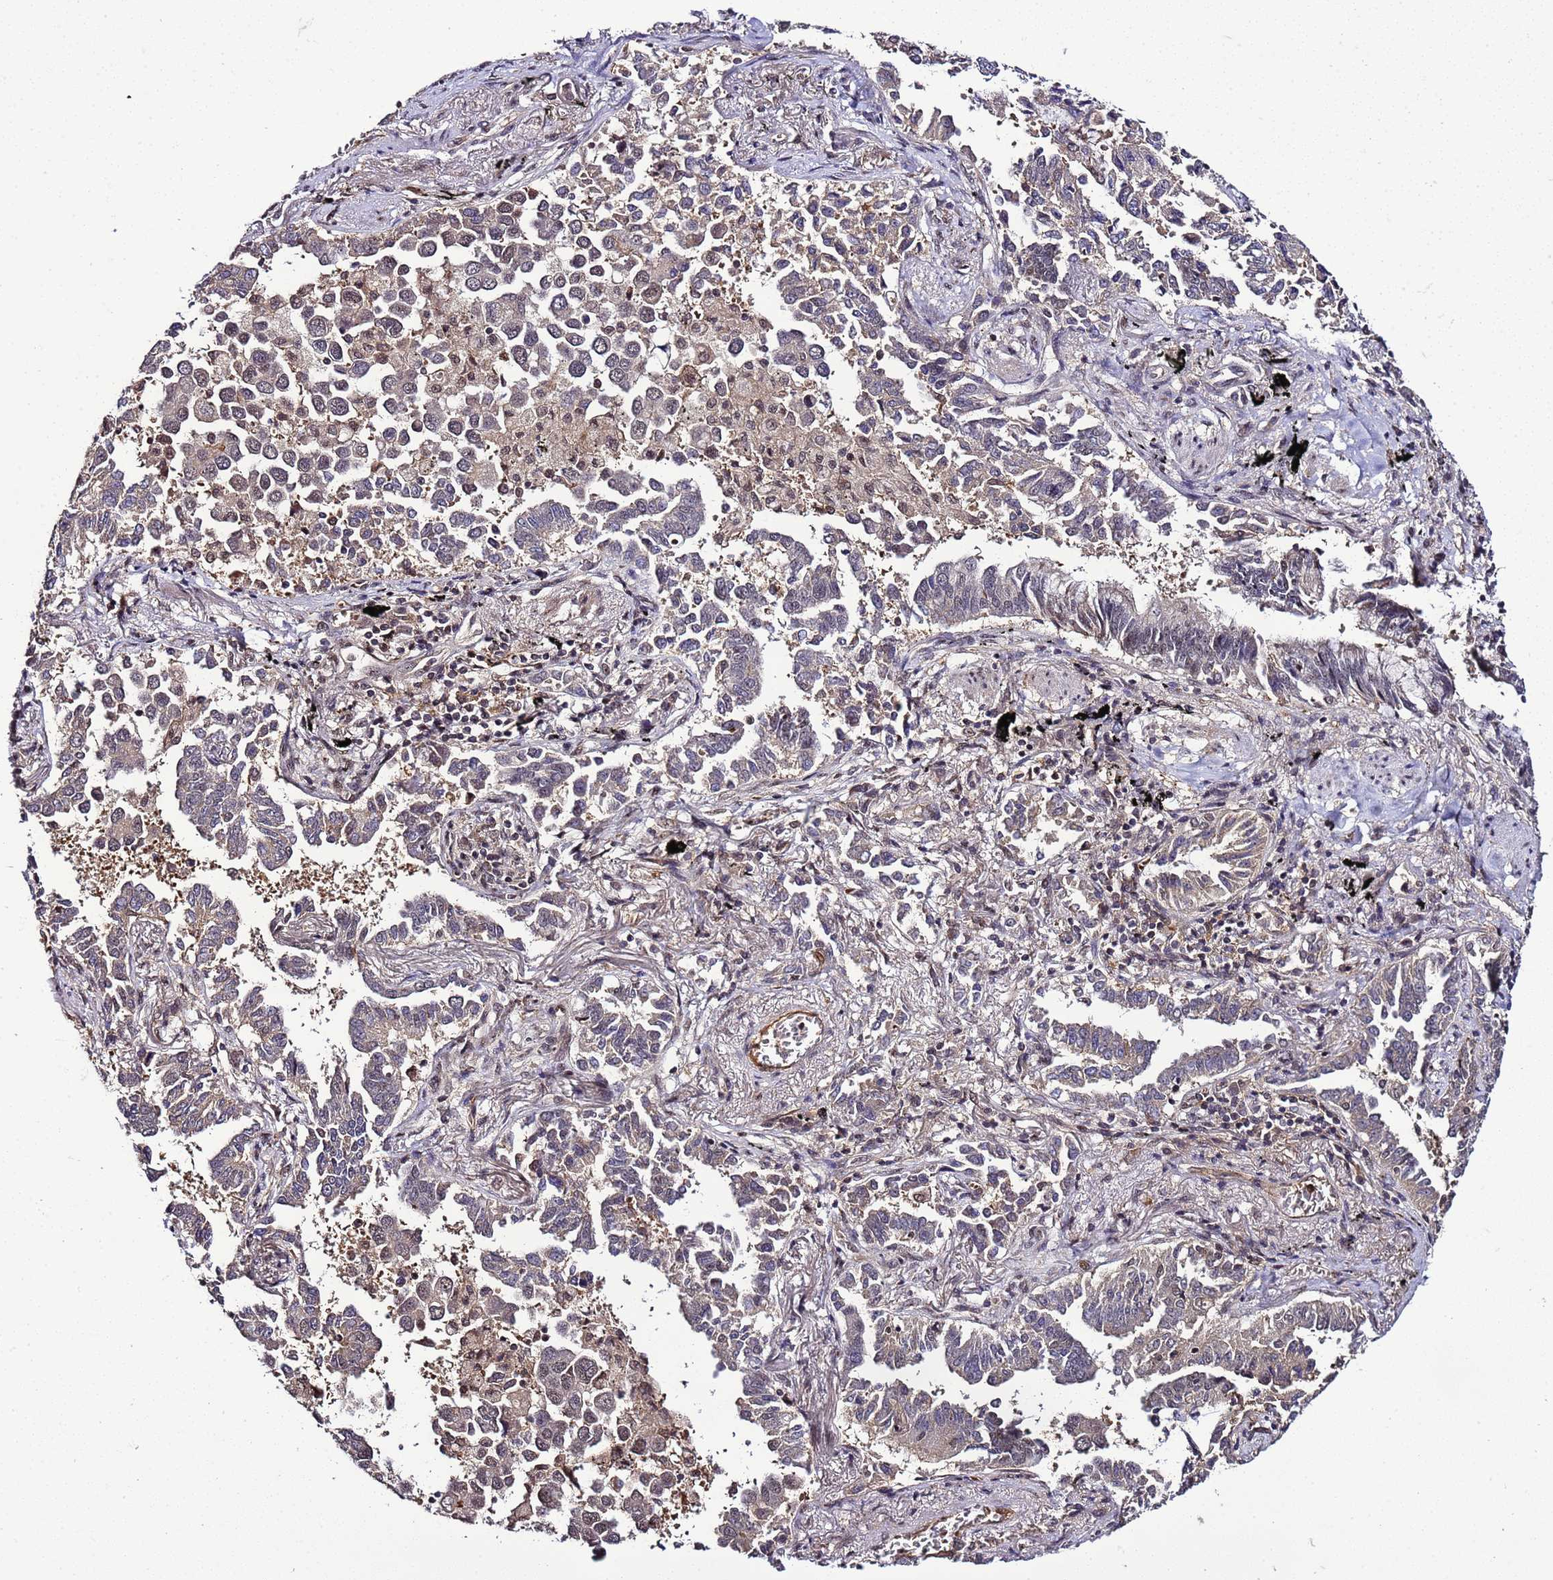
{"staining": {"intensity": "weak", "quantity": "25%-75%", "location": "nuclear"}, "tissue": "lung cancer", "cell_type": "Tumor cells", "image_type": "cancer", "snomed": [{"axis": "morphology", "description": "Adenocarcinoma, NOS"}, {"axis": "topography", "description": "Lung"}], "caption": "A high-resolution photomicrograph shows IHC staining of lung adenocarcinoma, which demonstrates weak nuclear positivity in about 25%-75% of tumor cells.", "gene": "GEN1", "patient": {"sex": "male", "age": 67}}